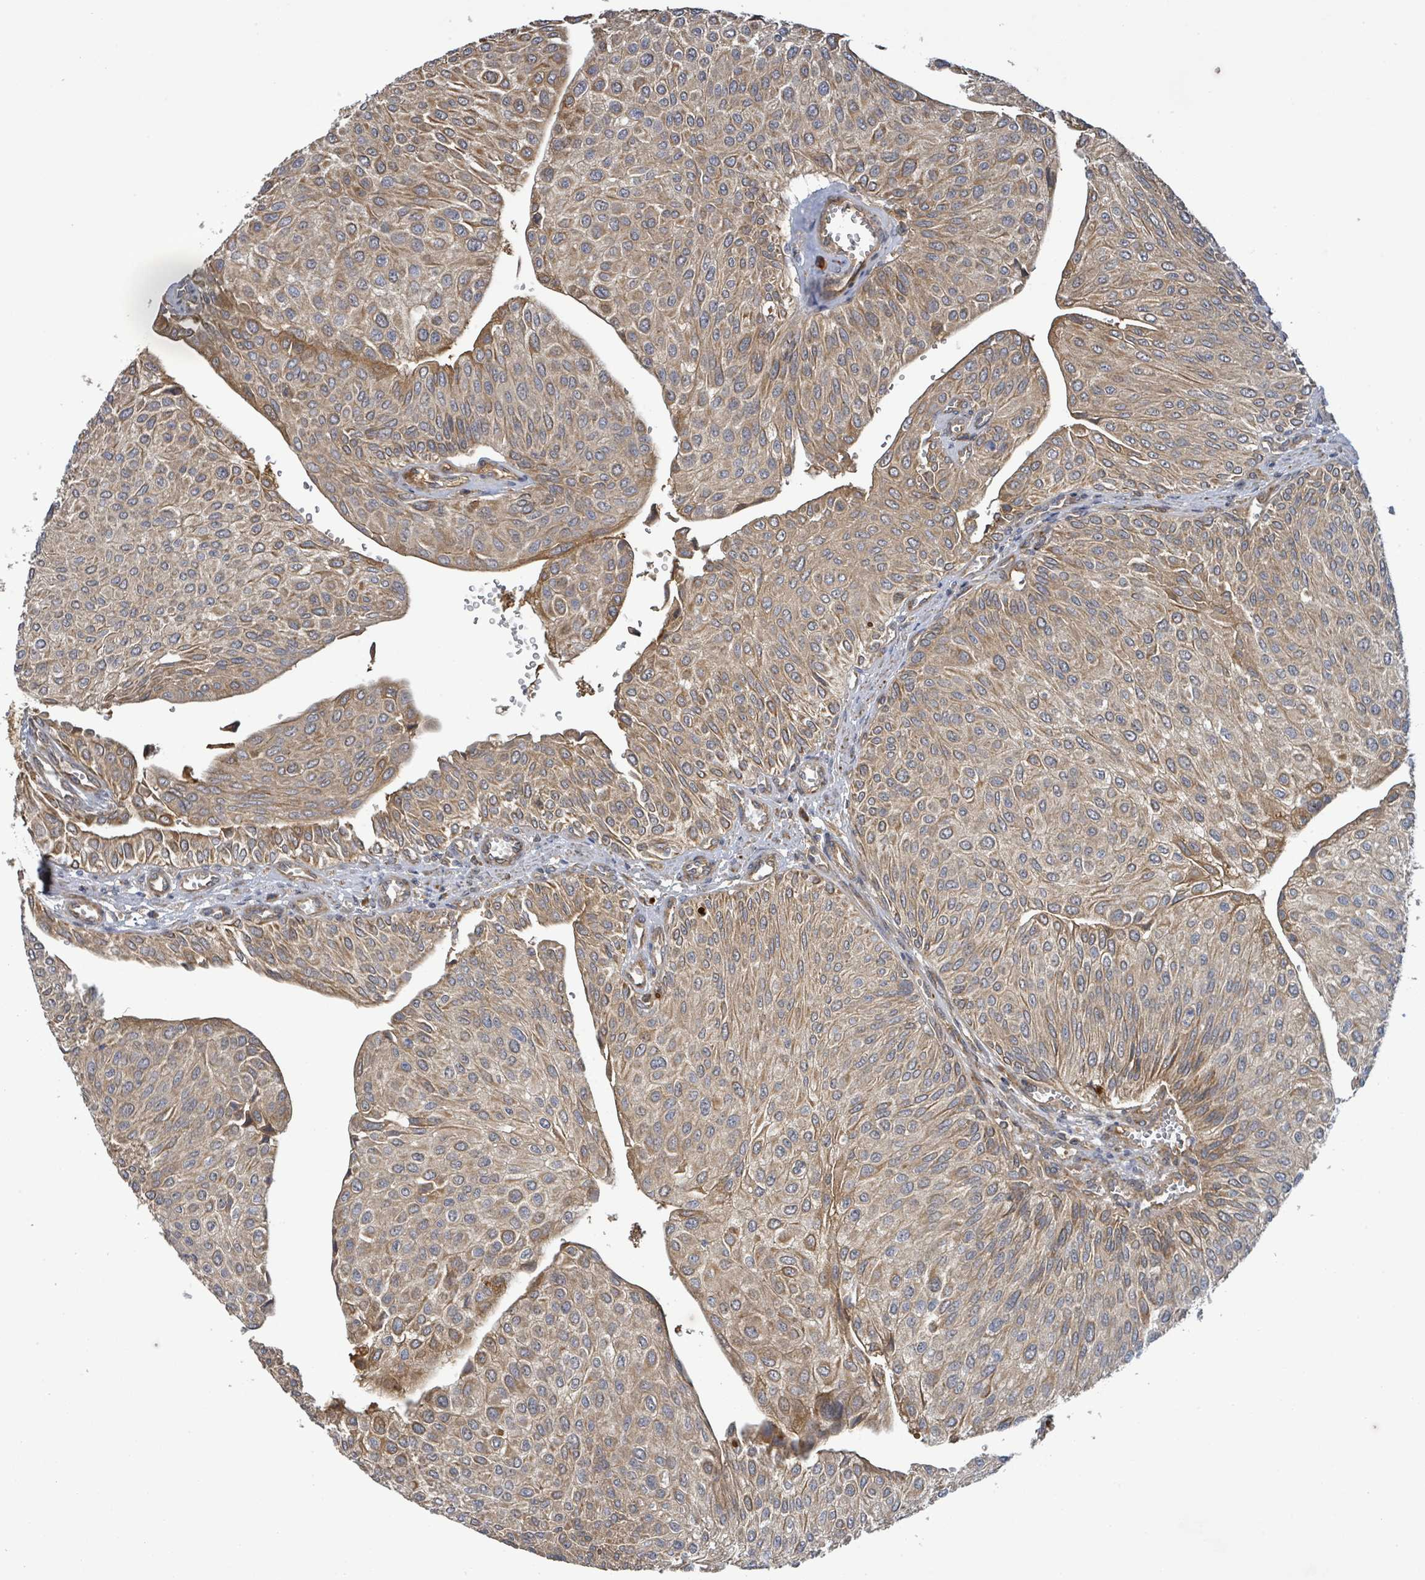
{"staining": {"intensity": "moderate", "quantity": ">75%", "location": "cytoplasmic/membranous"}, "tissue": "urothelial cancer", "cell_type": "Tumor cells", "image_type": "cancer", "snomed": [{"axis": "morphology", "description": "Urothelial carcinoma, NOS"}, {"axis": "topography", "description": "Urinary bladder"}], "caption": "Immunohistochemistry (DAB) staining of urothelial cancer shows moderate cytoplasmic/membranous protein staining in about >75% of tumor cells.", "gene": "STARD4", "patient": {"sex": "male", "age": 67}}